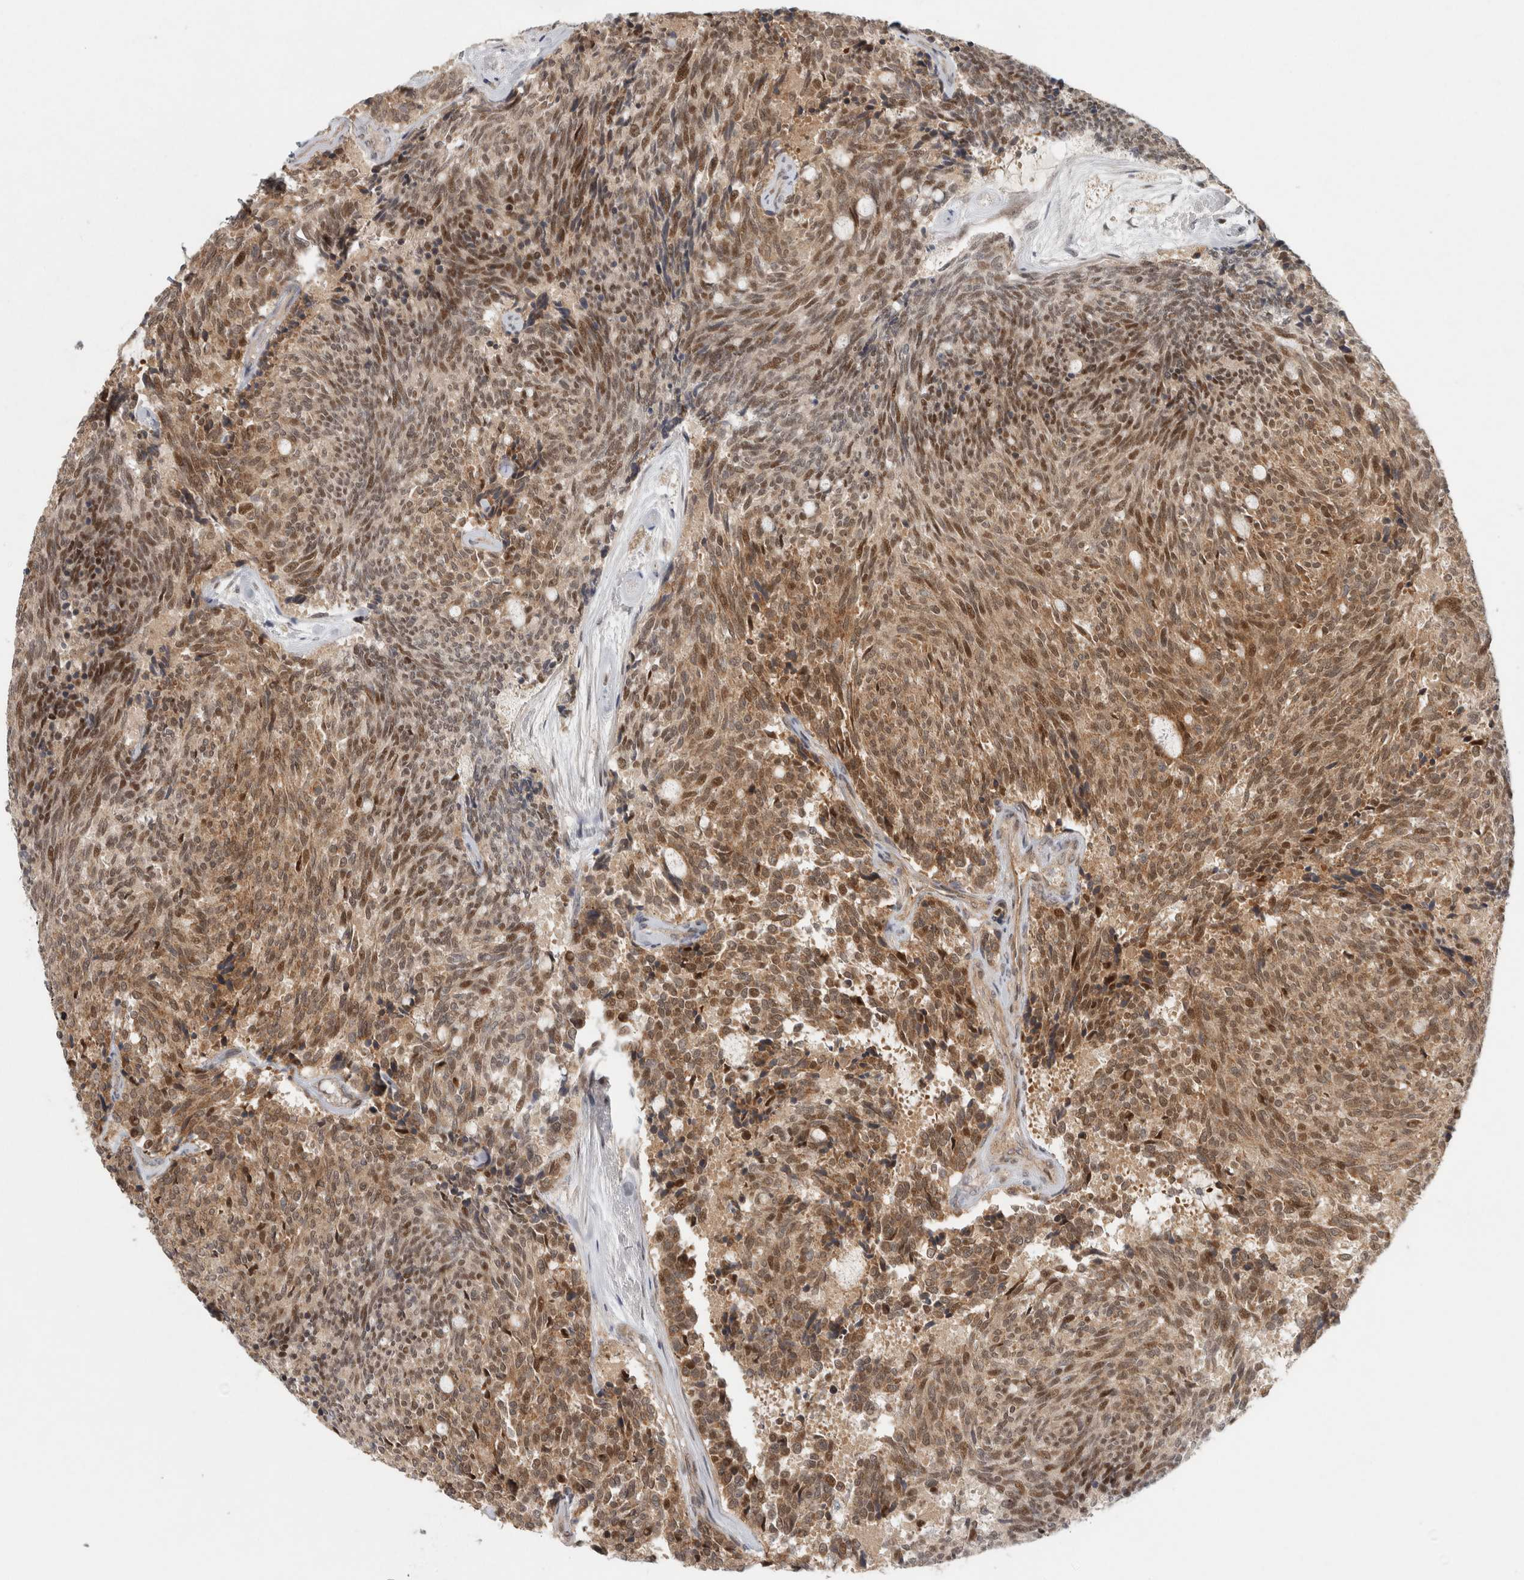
{"staining": {"intensity": "moderate", "quantity": ">75%", "location": "cytoplasmic/membranous,nuclear"}, "tissue": "carcinoid", "cell_type": "Tumor cells", "image_type": "cancer", "snomed": [{"axis": "morphology", "description": "Carcinoid, malignant, NOS"}, {"axis": "topography", "description": "Pancreas"}], "caption": "This photomicrograph demonstrates immunohistochemistry staining of malignant carcinoid, with medium moderate cytoplasmic/membranous and nuclear expression in approximately >75% of tumor cells.", "gene": "KDM8", "patient": {"sex": "female", "age": 54}}